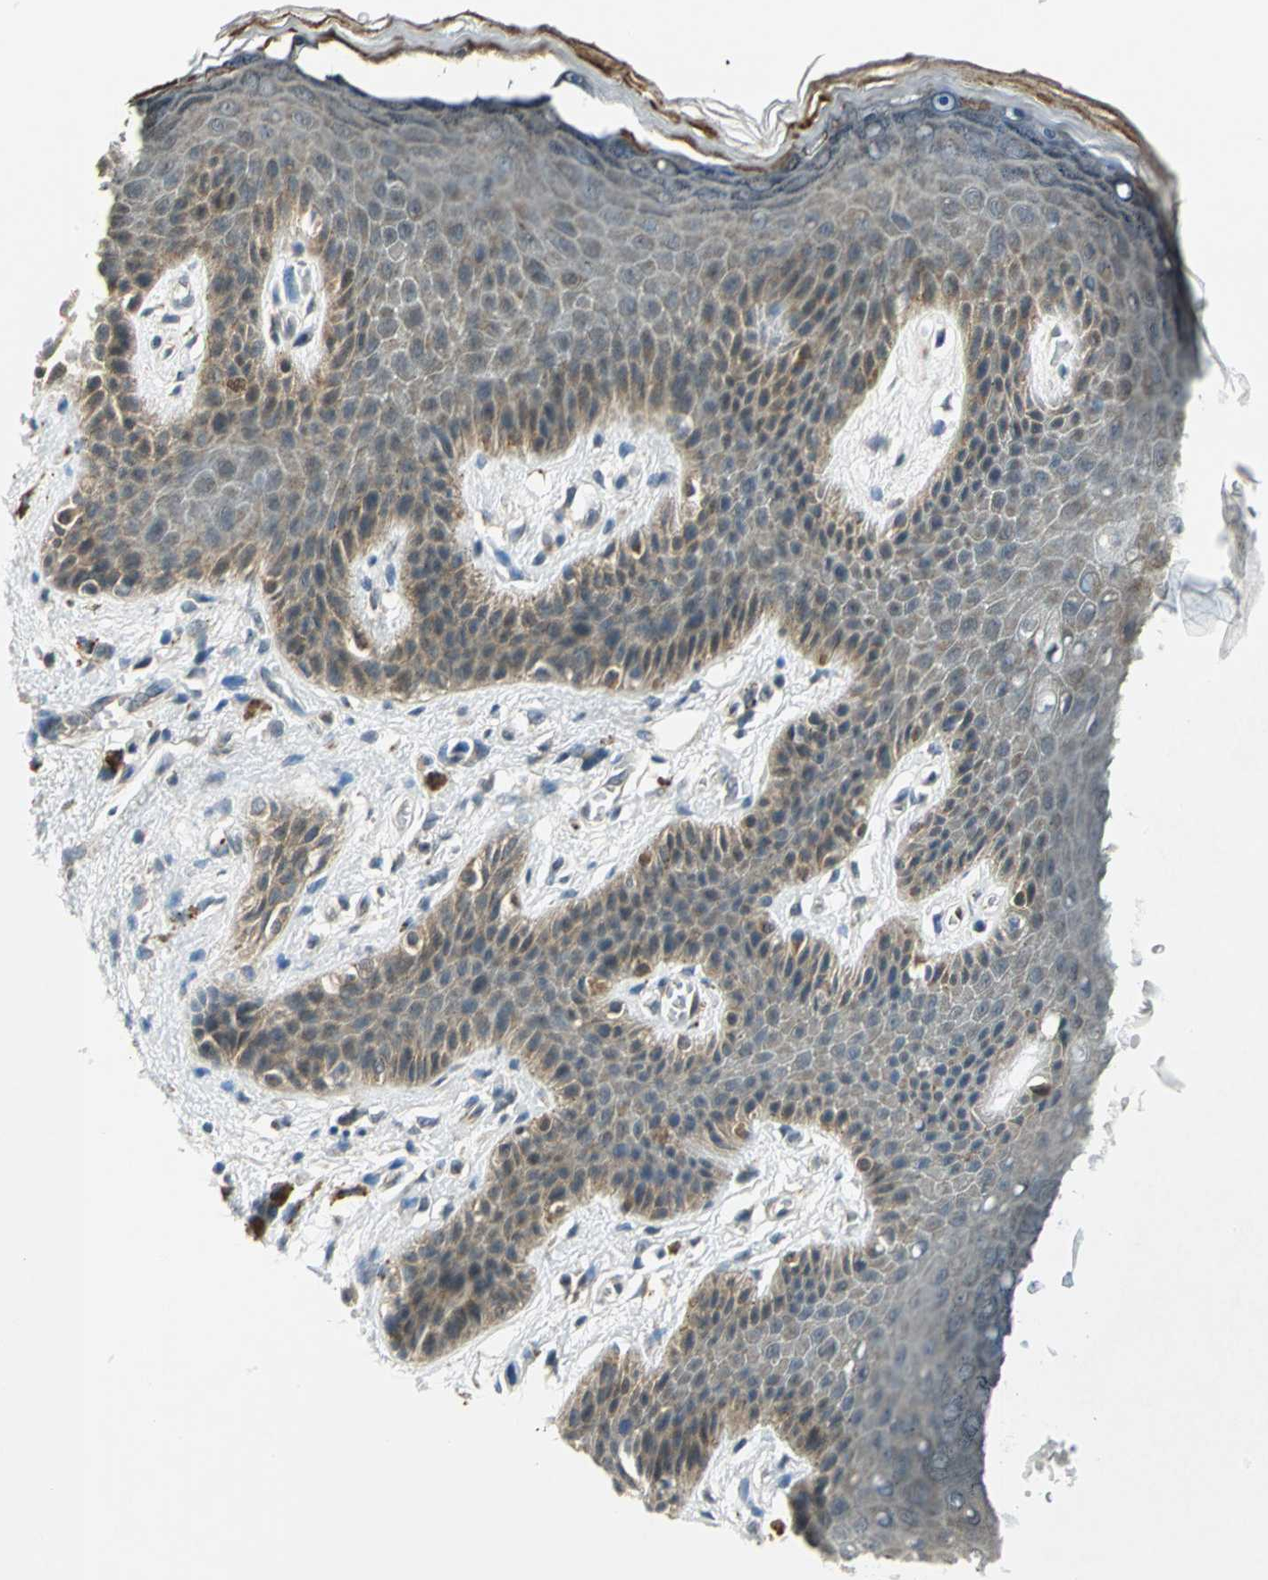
{"staining": {"intensity": "weak", "quantity": "25%-75%", "location": "cytoplasmic/membranous"}, "tissue": "skin", "cell_type": "Epidermal cells", "image_type": "normal", "snomed": [{"axis": "morphology", "description": "Normal tissue, NOS"}, {"axis": "topography", "description": "Anal"}], "caption": "Immunohistochemistry (IHC) micrograph of benign skin: skin stained using immunohistochemistry demonstrates low levels of weak protein expression localized specifically in the cytoplasmic/membranous of epidermal cells, appearing as a cytoplasmic/membranous brown color.", "gene": "PIN1", "patient": {"sex": "female", "age": 46}}